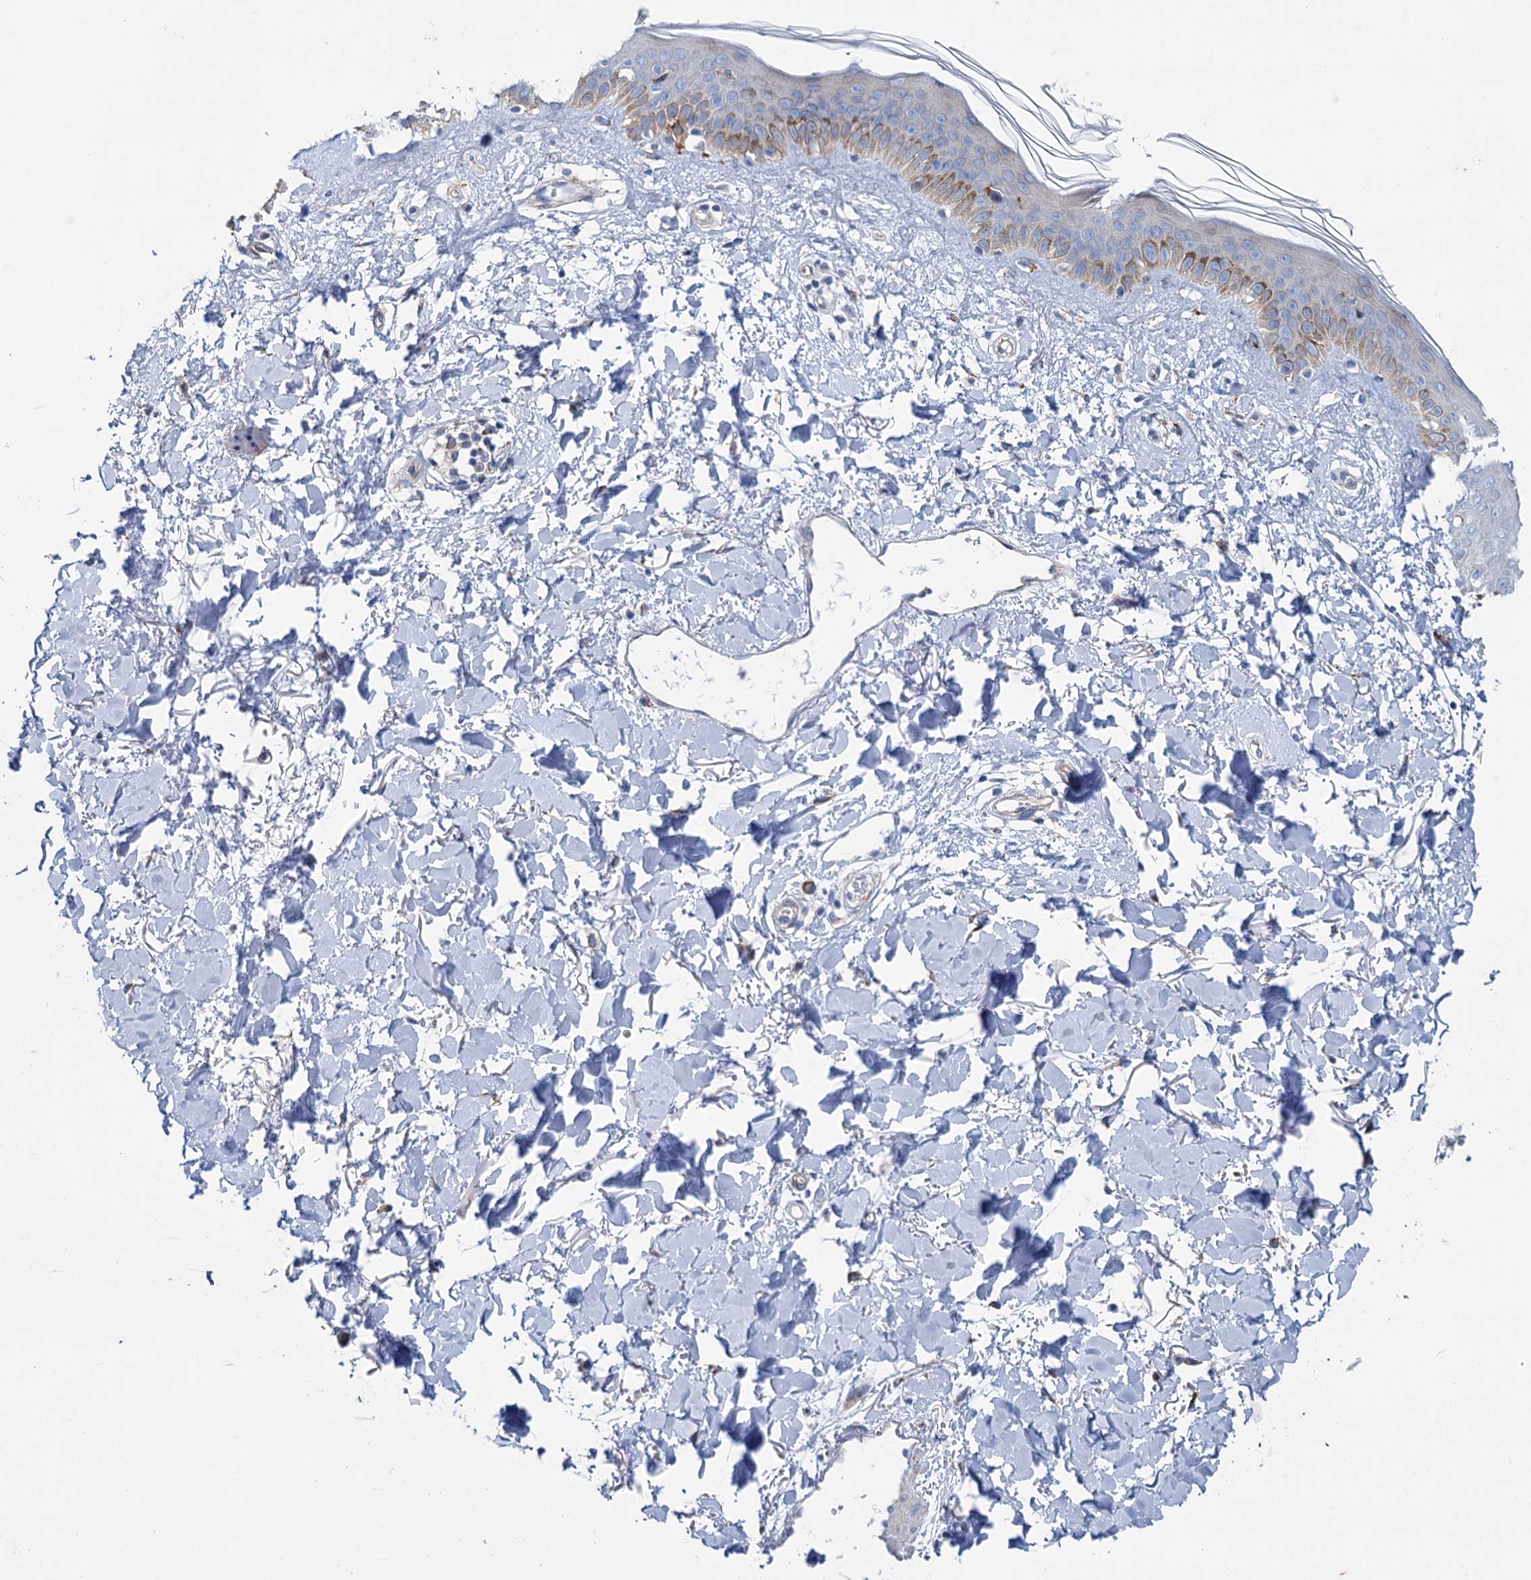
{"staining": {"intensity": "negative", "quantity": "none", "location": "none"}, "tissue": "skin", "cell_type": "Fibroblasts", "image_type": "normal", "snomed": [{"axis": "morphology", "description": "Normal tissue, NOS"}, {"axis": "topography", "description": "Skin"}], "caption": "Immunohistochemistry (IHC) of unremarkable skin shows no expression in fibroblasts.", "gene": "SHE", "patient": {"sex": "female", "age": 58}}